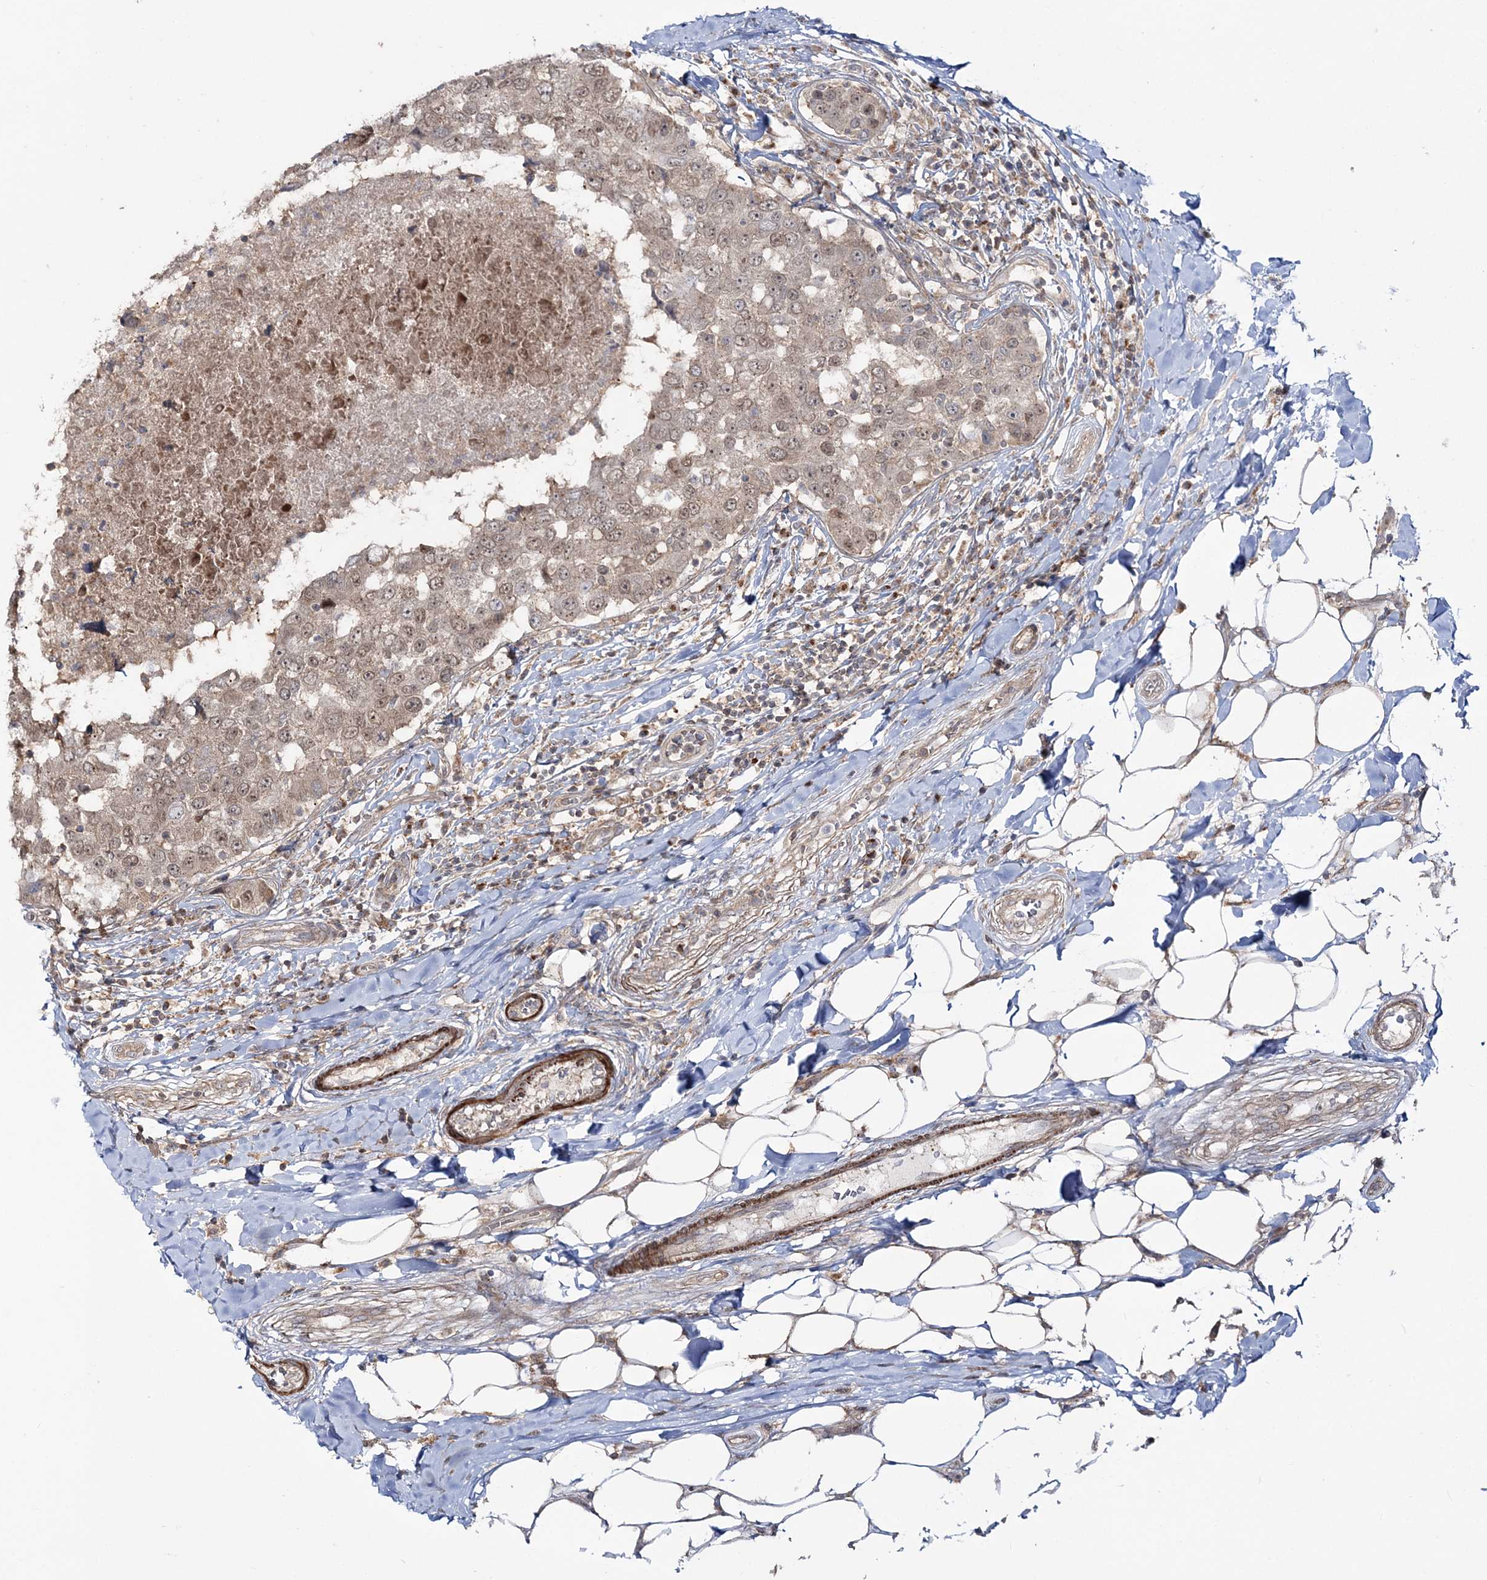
{"staining": {"intensity": "moderate", "quantity": ">75%", "location": "nuclear"}, "tissue": "breast cancer", "cell_type": "Tumor cells", "image_type": "cancer", "snomed": [{"axis": "morphology", "description": "Duct carcinoma"}, {"axis": "topography", "description": "Breast"}], "caption": "Immunohistochemical staining of breast invasive ductal carcinoma reveals medium levels of moderate nuclear positivity in about >75% of tumor cells.", "gene": "MOCS2", "patient": {"sex": "female", "age": 27}}